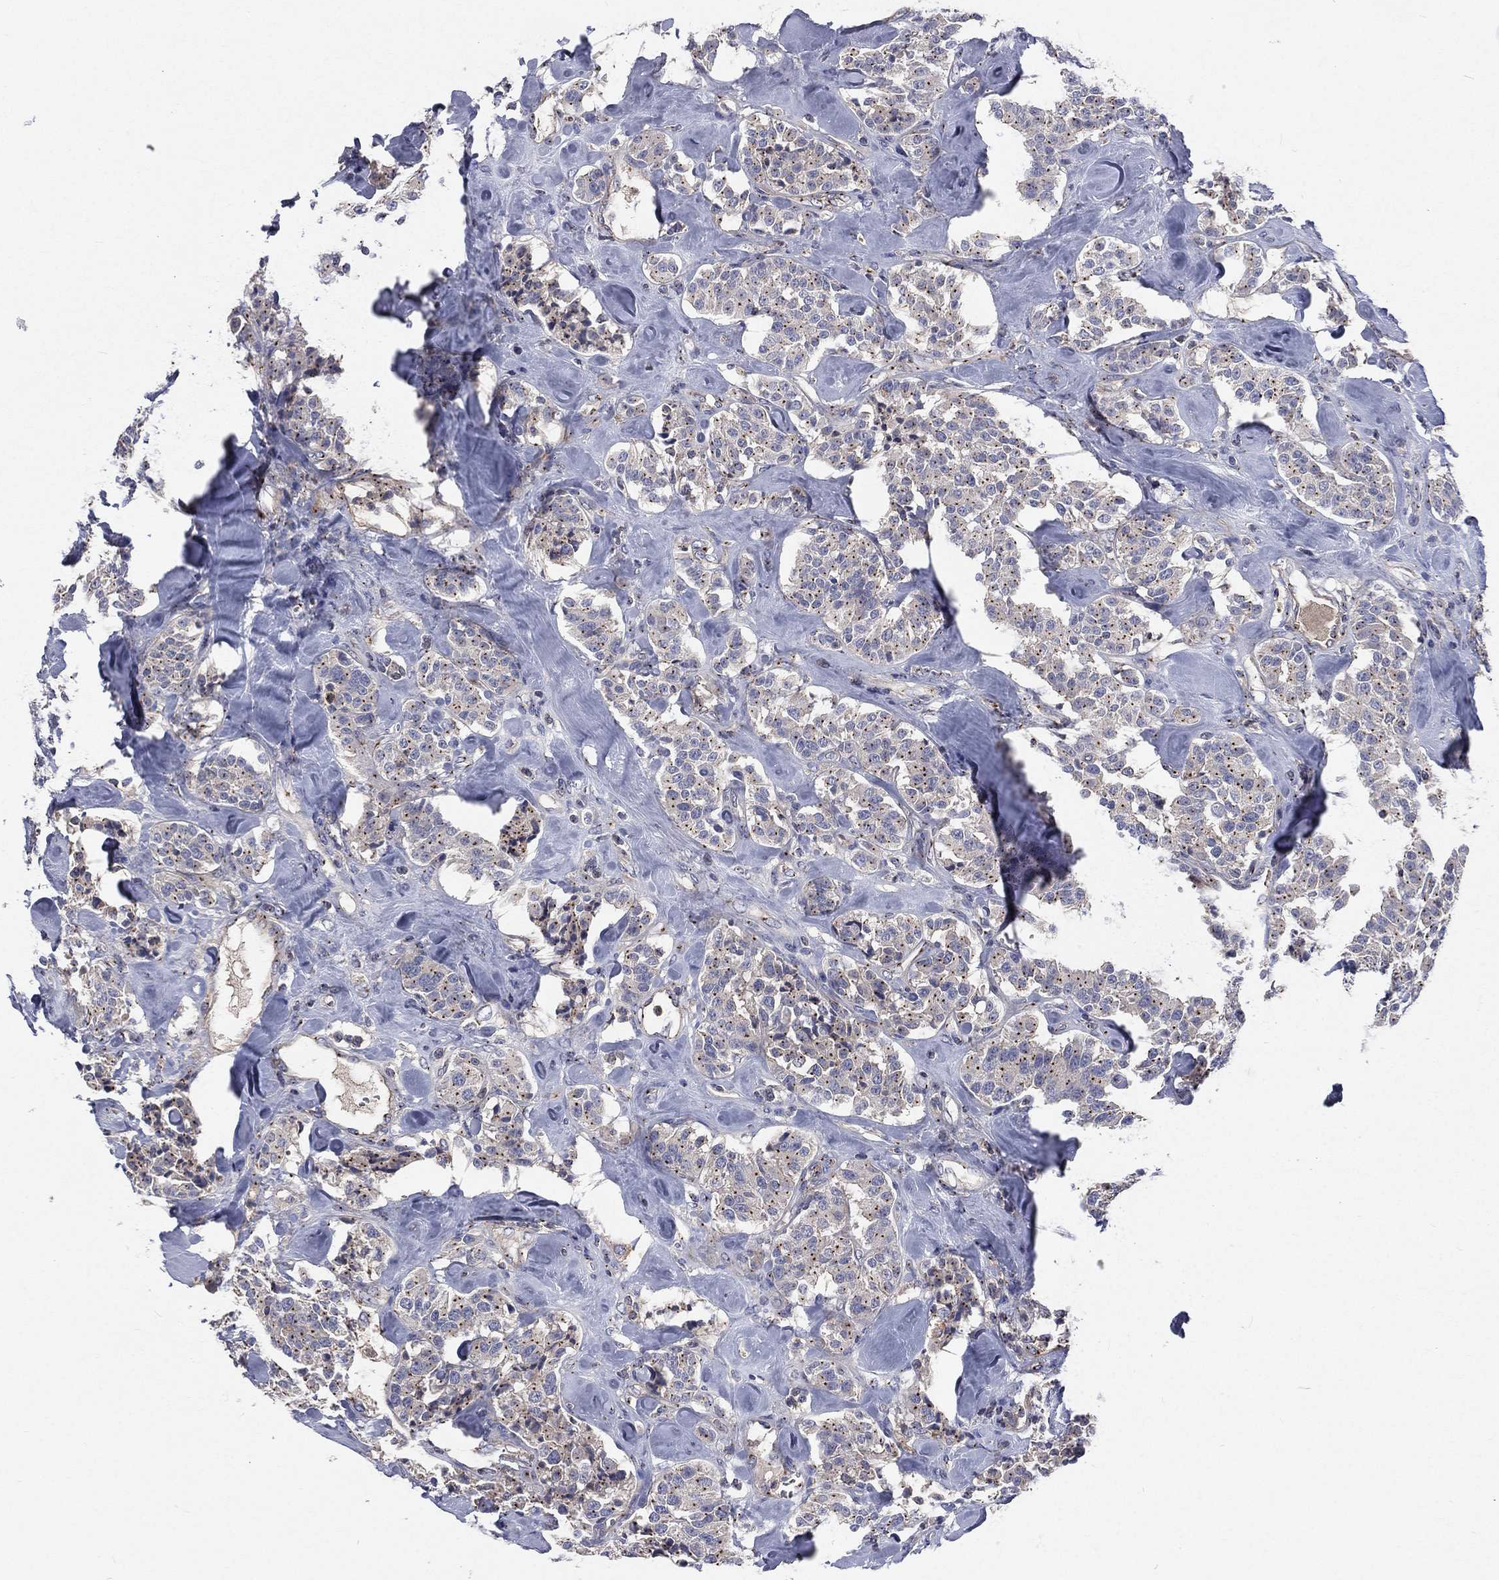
{"staining": {"intensity": "weak", "quantity": "25%-75%", "location": "cytoplasmic/membranous"}, "tissue": "carcinoid", "cell_type": "Tumor cells", "image_type": "cancer", "snomed": [{"axis": "morphology", "description": "Carcinoid, malignant, NOS"}, {"axis": "topography", "description": "Pancreas"}], "caption": "Human malignant carcinoid stained with a protein marker displays weak staining in tumor cells.", "gene": "CROCC", "patient": {"sex": "male", "age": 41}}